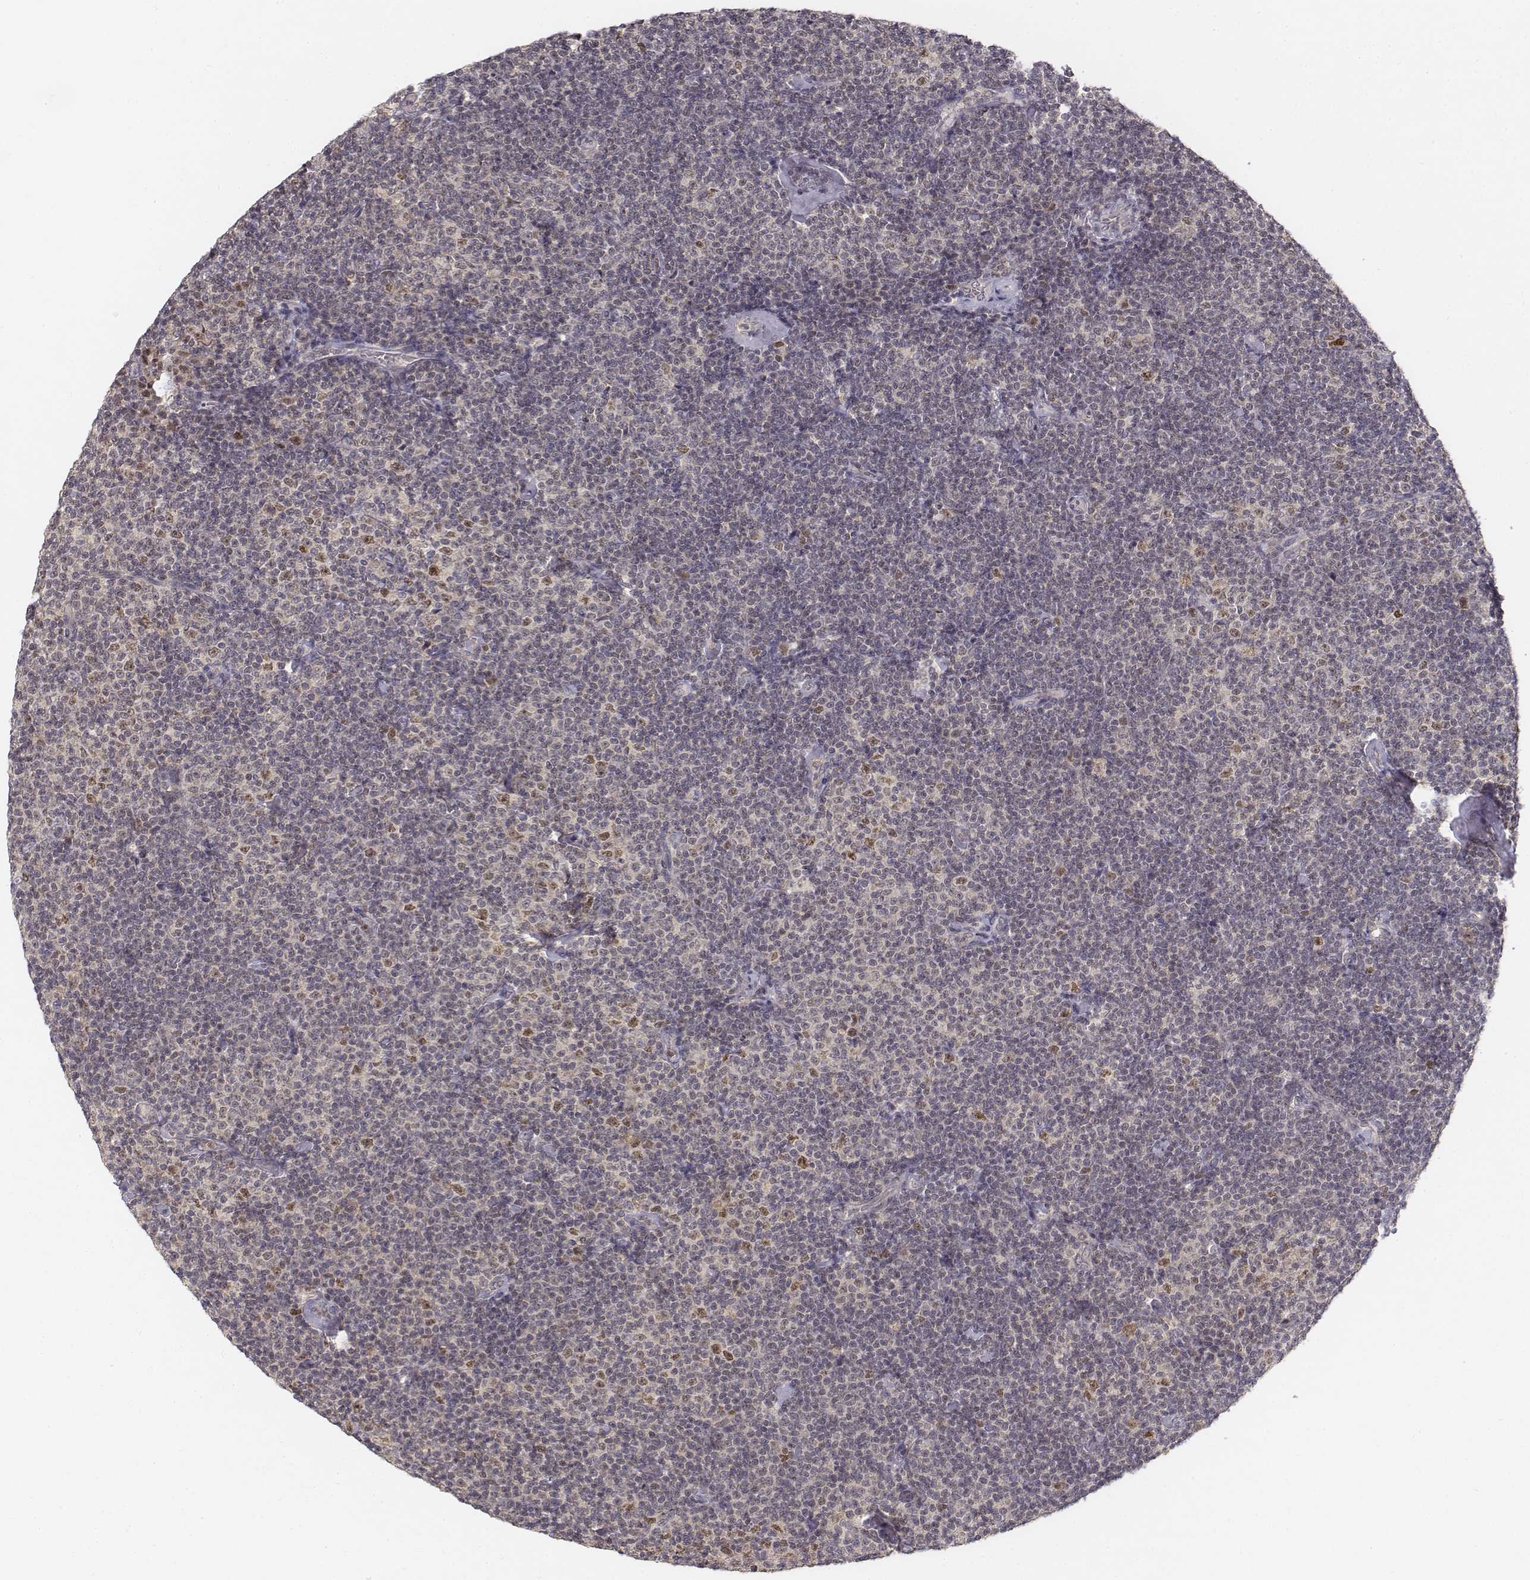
{"staining": {"intensity": "weak", "quantity": "<25%", "location": "nuclear"}, "tissue": "lymphoma", "cell_type": "Tumor cells", "image_type": "cancer", "snomed": [{"axis": "morphology", "description": "Malignant lymphoma, non-Hodgkin's type, Low grade"}, {"axis": "topography", "description": "Lymph node"}], "caption": "Immunohistochemistry histopathology image of neoplastic tissue: human lymphoma stained with DAB (3,3'-diaminobenzidine) demonstrates no significant protein staining in tumor cells.", "gene": "FANCD2", "patient": {"sex": "male", "age": 81}}